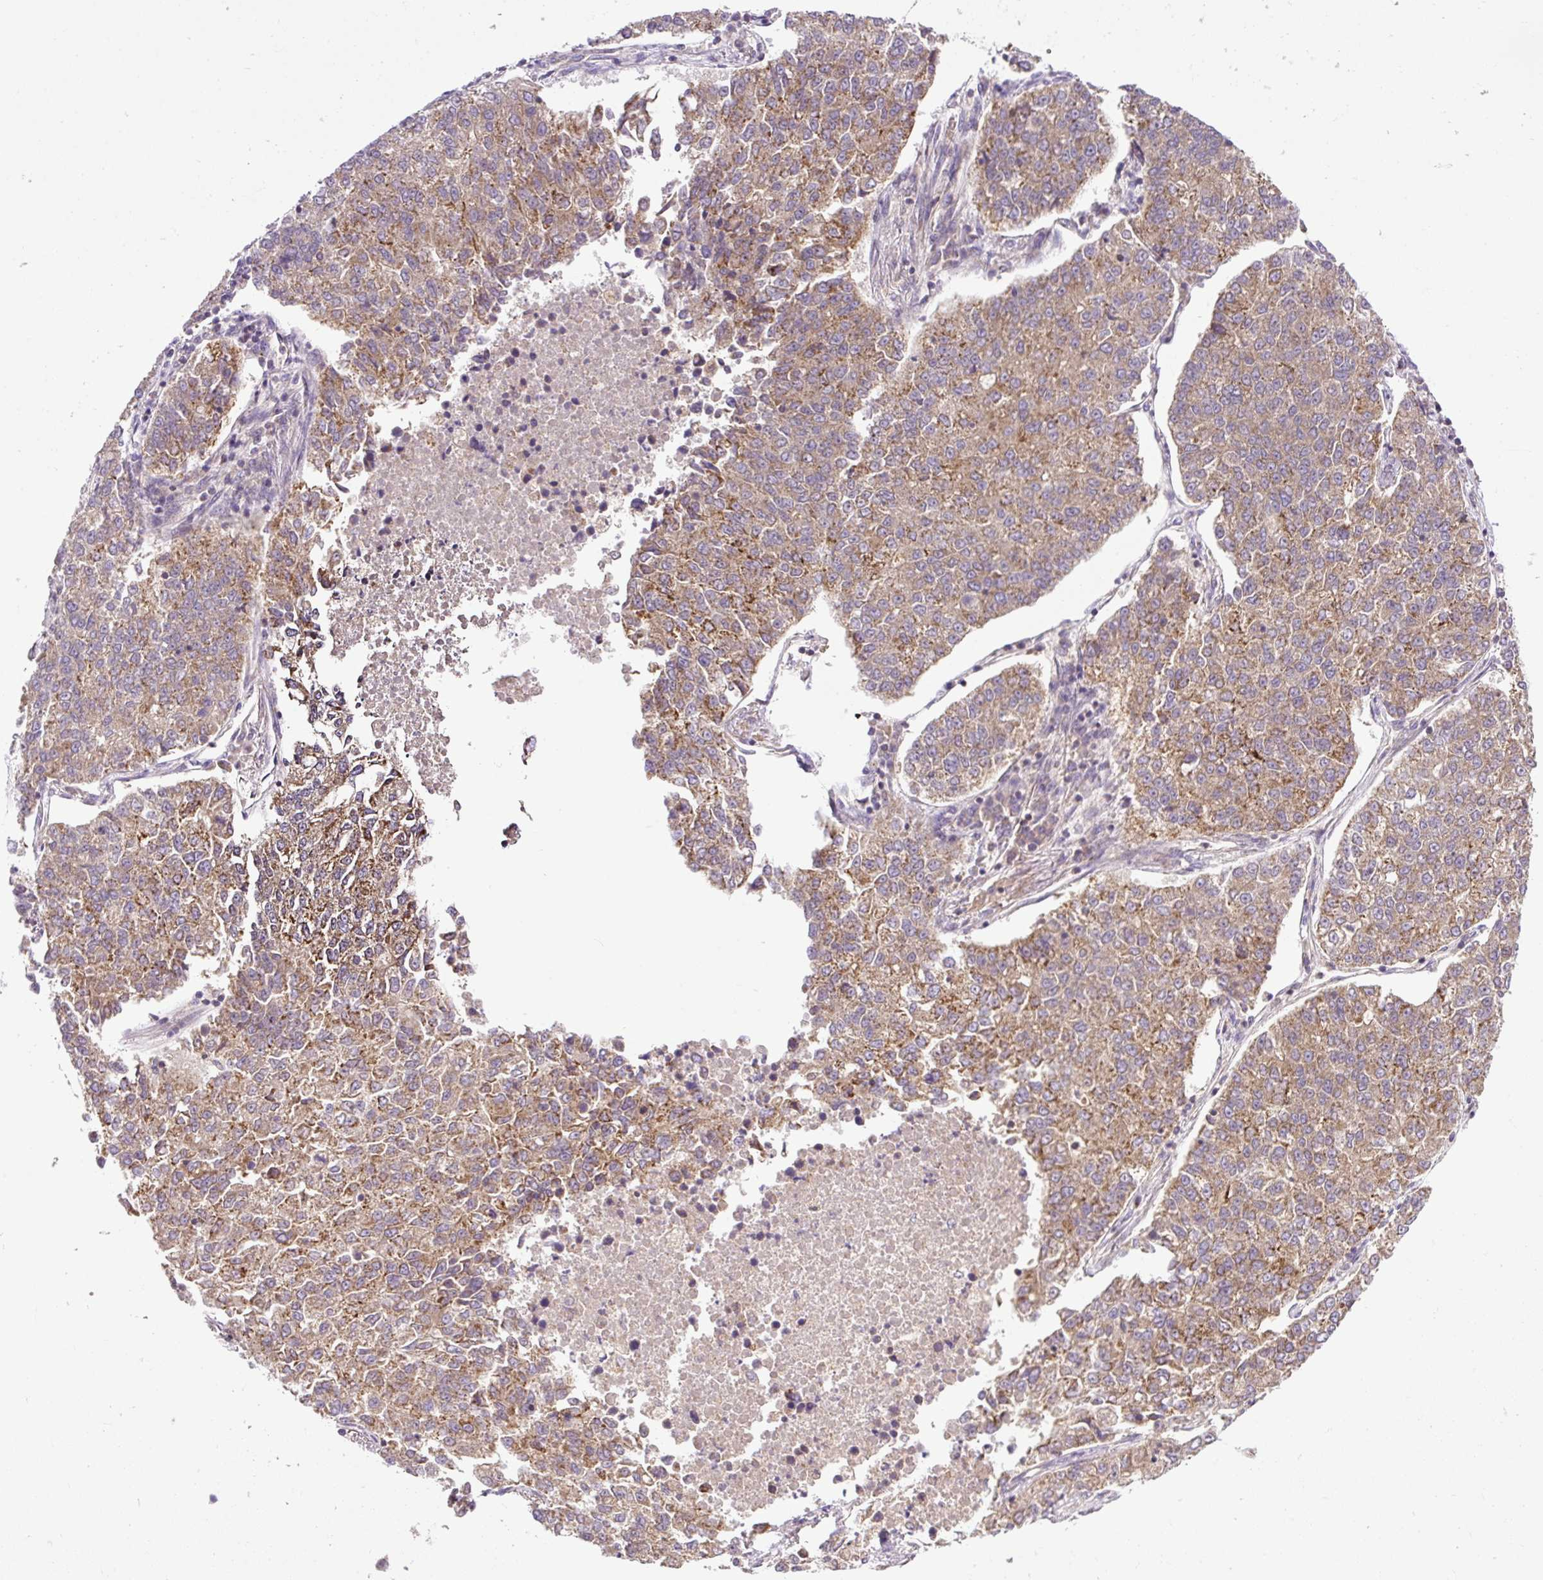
{"staining": {"intensity": "moderate", "quantity": ">75%", "location": "cytoplasmic/membranous"}, "tissue": "lung cancer", "cell_type": "Tumor cells", "image_type": "cancer", "snomed": [{"axis": "morphology", "description": "Adenocarcinoma, NOS"}, {"axis": "topography", "description": "Lung"}], "caption": "Tumor cells reveal medium levels of moderate cytoplasmic/membranous expression in approximately >75% of cells in lung adenocarcinoma.", "gene": "ZNF547", "patient": {"sex": "male", "age": 49}}